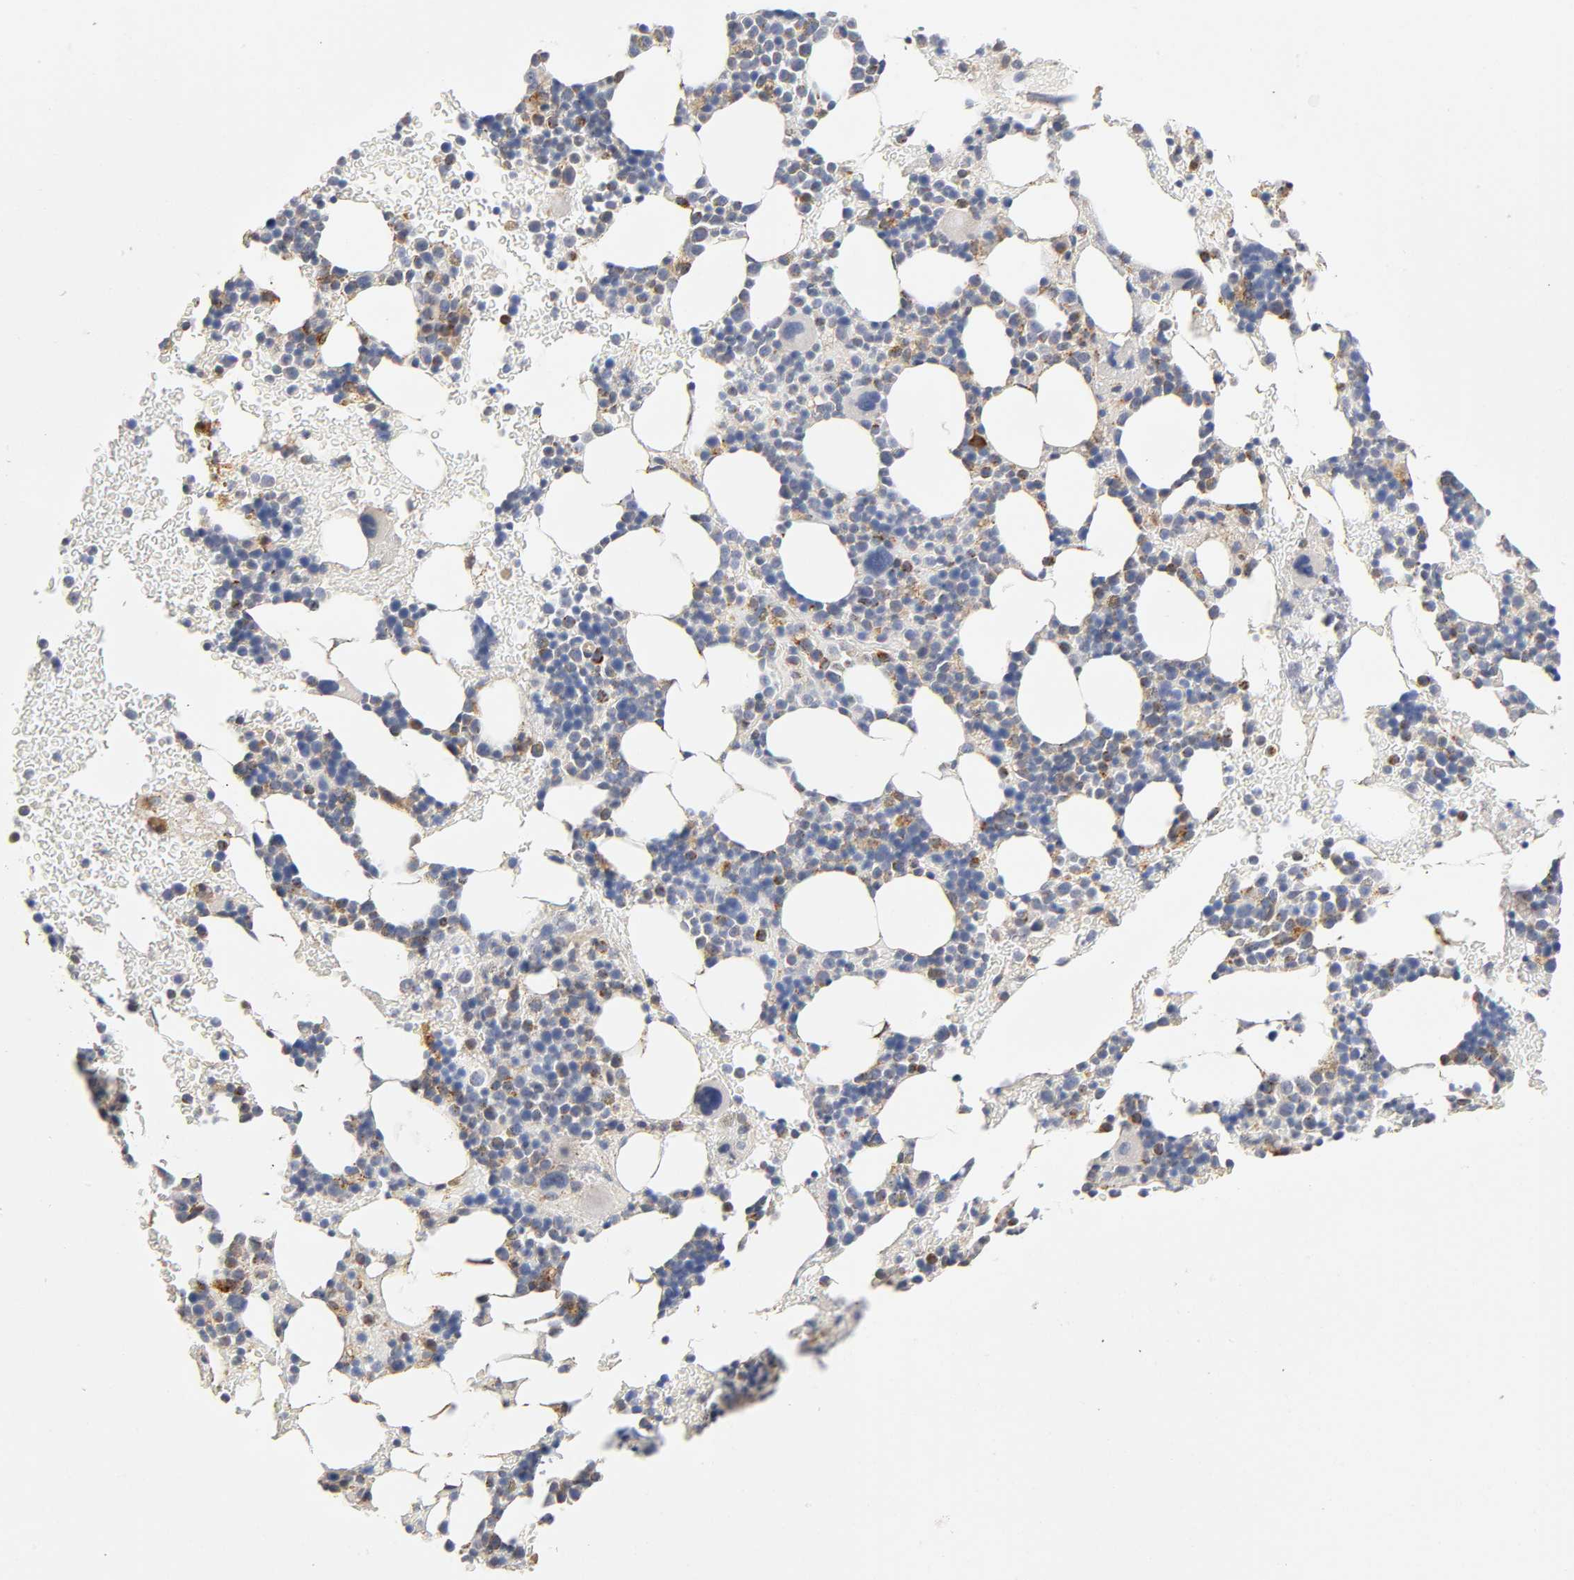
{"staining": {"intensity": "moderate", "quantity": "<25%", "location": "cytoplasmic/membranous"}, "tissue": "bone marrow", "cell_type": "Hematopoietic cells", "image_type": "normal", "snomed": [{"axis": "morphology", "description": "Normal tissue, NOS"}, {"axis": "topography", "description": "Bone marrow"}], "caption": "A micrograph of bone marrow stained for a protein displays moderate cytoplasmic/membranous brown staining in hematopoietic cells. (IHC, brightfield microscopy, high magnification).", "gene": "ISG15", "patient": {"sex": "male", "age": 17}}